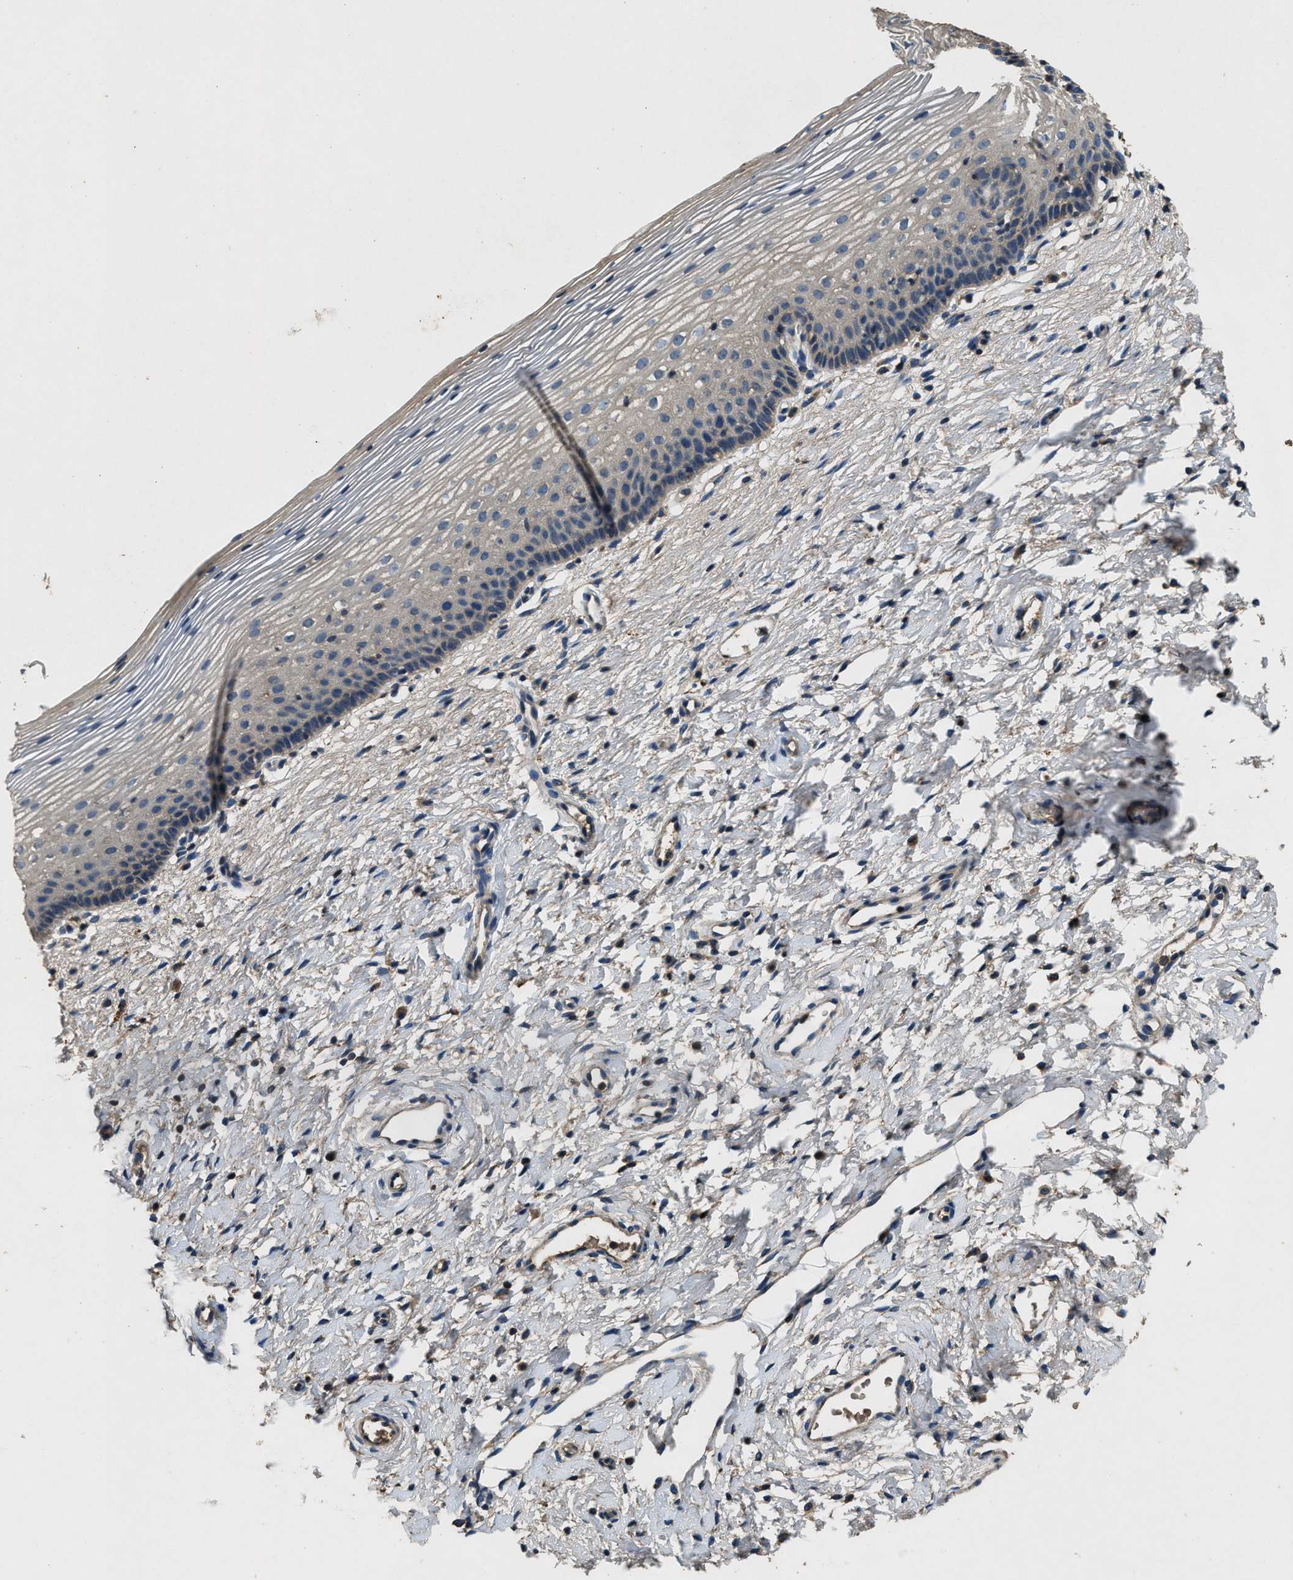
{"staining": {"intensity": "weak", "quantity": ">75%", "location": "cytoplasmic/membranous"}, "tissue": "cervix", "cell_type": "Glandular cells", "image_type": "normal", "snomed": [{"axis": "morphology", "description": "Normal tissue, NOS"}, {"axis": "topography", "description": "Cervix"}], "caption": "Protein staining reveals weak cytoplasmic/membranous staining in about >75% of glandular cells in normal cervix. (Brightfield microscopy of DAB IHC at high magnification).", "gene": "BLOC1S1", "patient": {"sex": "female", "age": 72}}